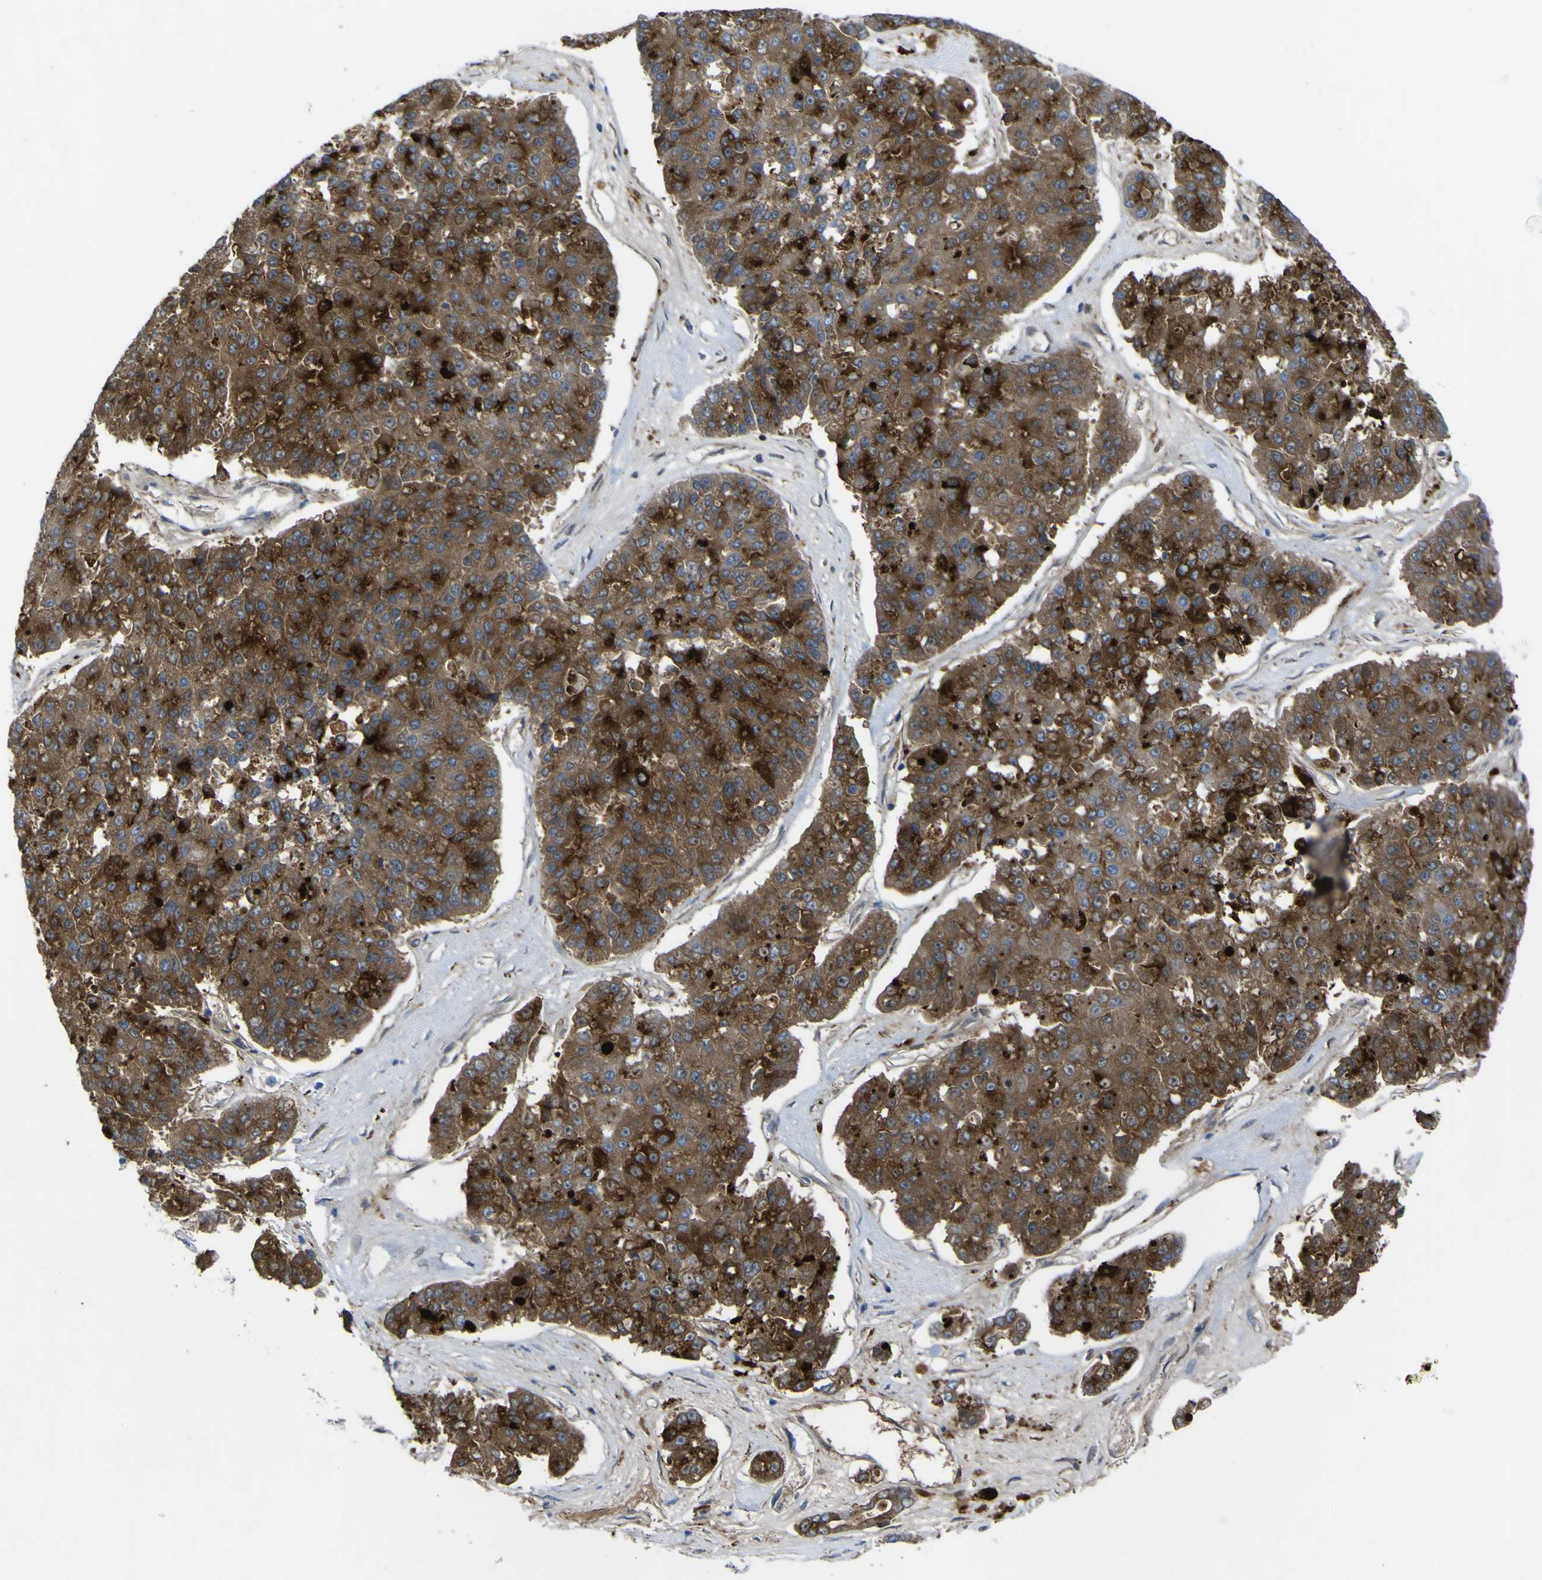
{"staining": {"intensity": "strong", "quantity": ">75%", "location": "cytoplasmic/membranous"}, "tissue": "pancreatic cancer", "cell_type": "Tumor cells", "image_type": "cancer", "snomed": [{"axis": "morphology", "description": "Adenocarcinoma, NOS"}, {"axis": "topography", "description": "Pancreas"}], "caption": "Adenocarcinoma (pancreatic) stained for a protein shows strong cytoplasmic/membranous positivity in tumor cells. The protein is shown in brown color, while the nuclei are stained blue.", "gene": "CST3", "patient": {"sex": "male", "age": 50}}